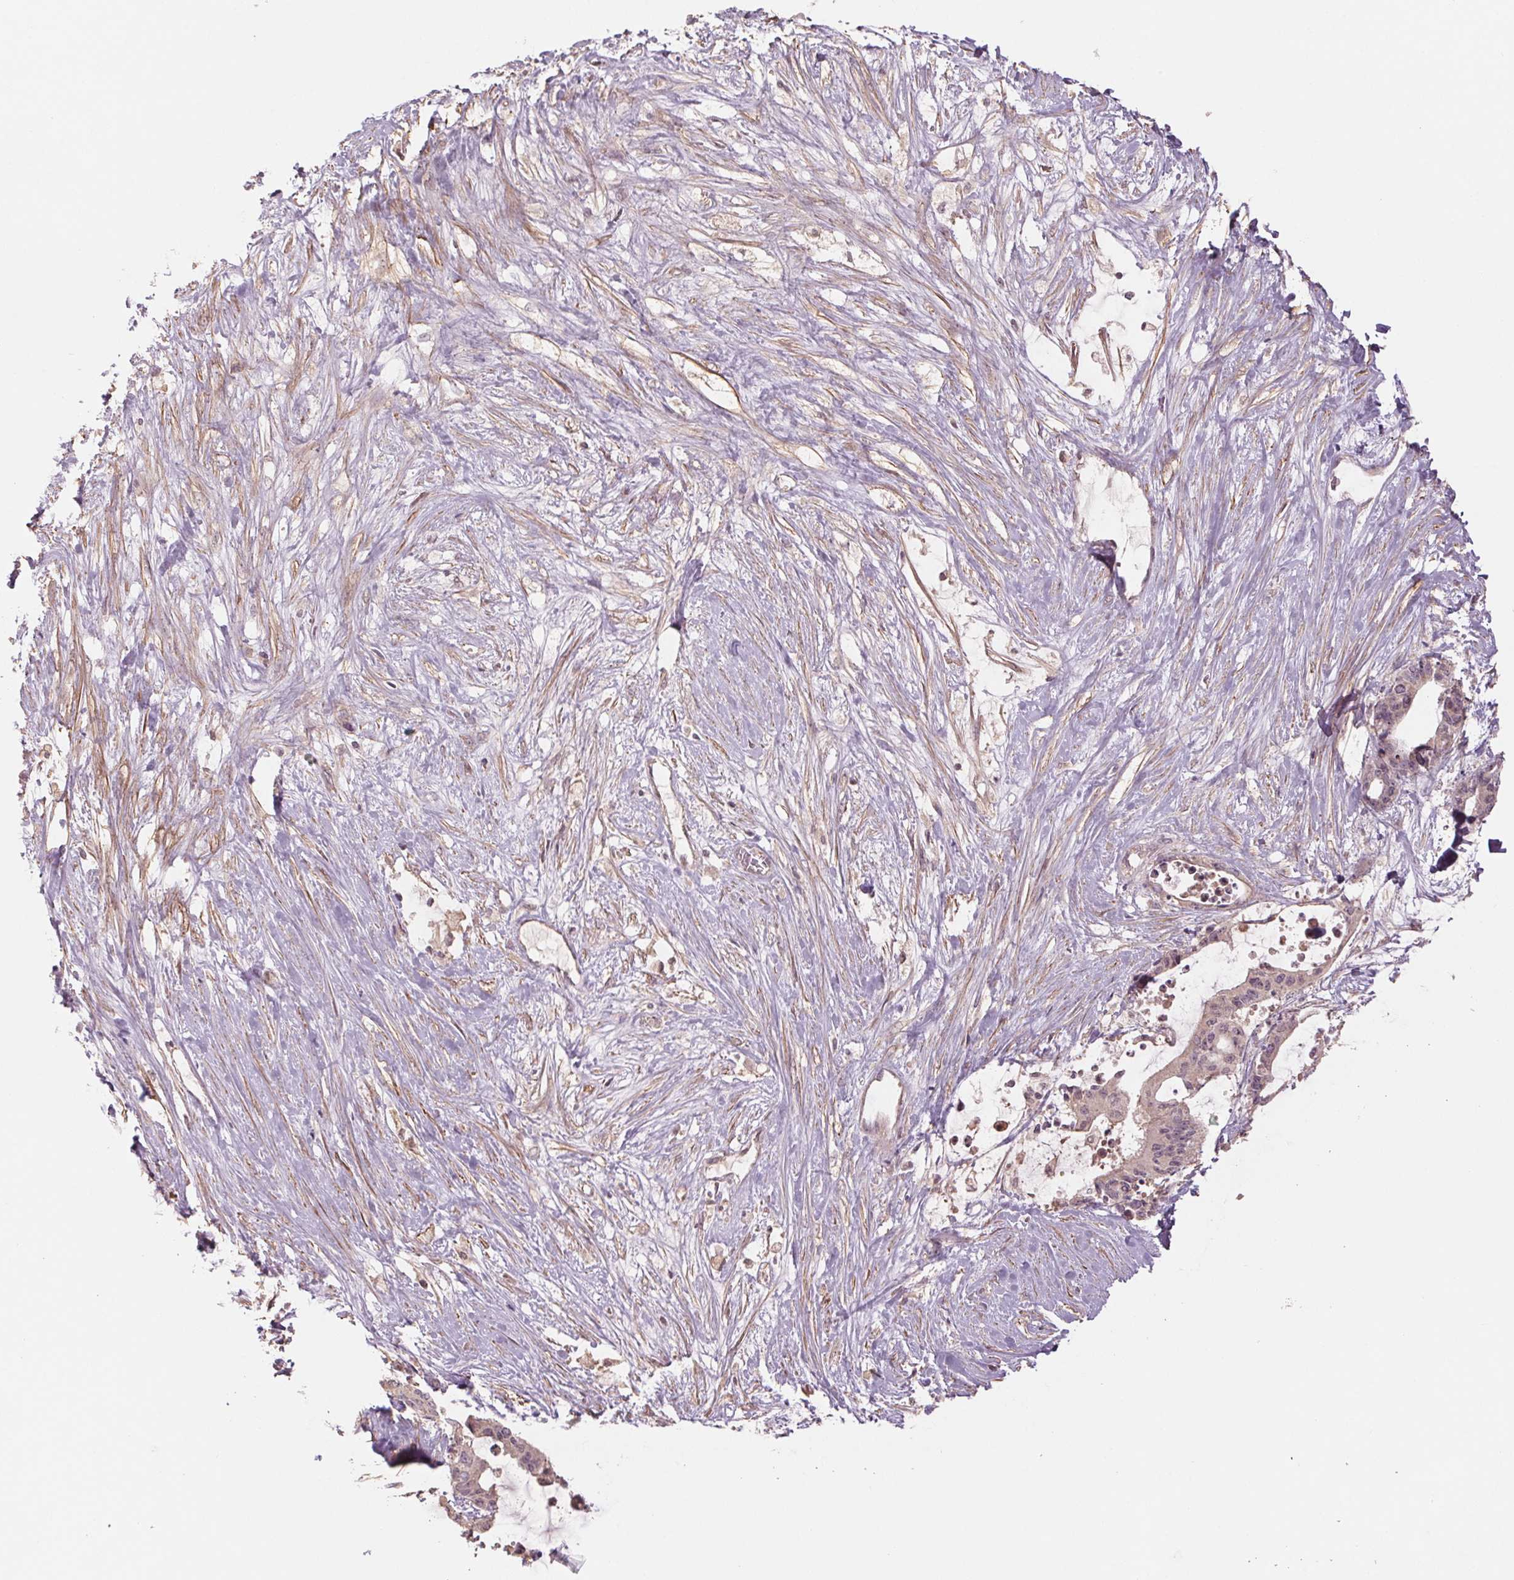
{"staining": {"intensity": "weak", "quantity": "<25%", "location": "cytoplasmic/membranous"}, "tissue": "liver cancer", "cell_type": "Tumor cells", "image_type": "cancer", "snomed": [{"axis": "morphology", "description": "Normal tissue, NOS"}, {"axis": "morphology", "description": "Cholangiocarcinoma"}, {"axis": "topography", "description": "Liver"}, {"axis": "topography", "description": "Peripheral nerve tissue"}], "caption": "Liver cancer stained for a protein using IHC demonstrates no staining tumor cells.", "gene": "PPIA", "patient": {"sex": "female", "age": 73}}